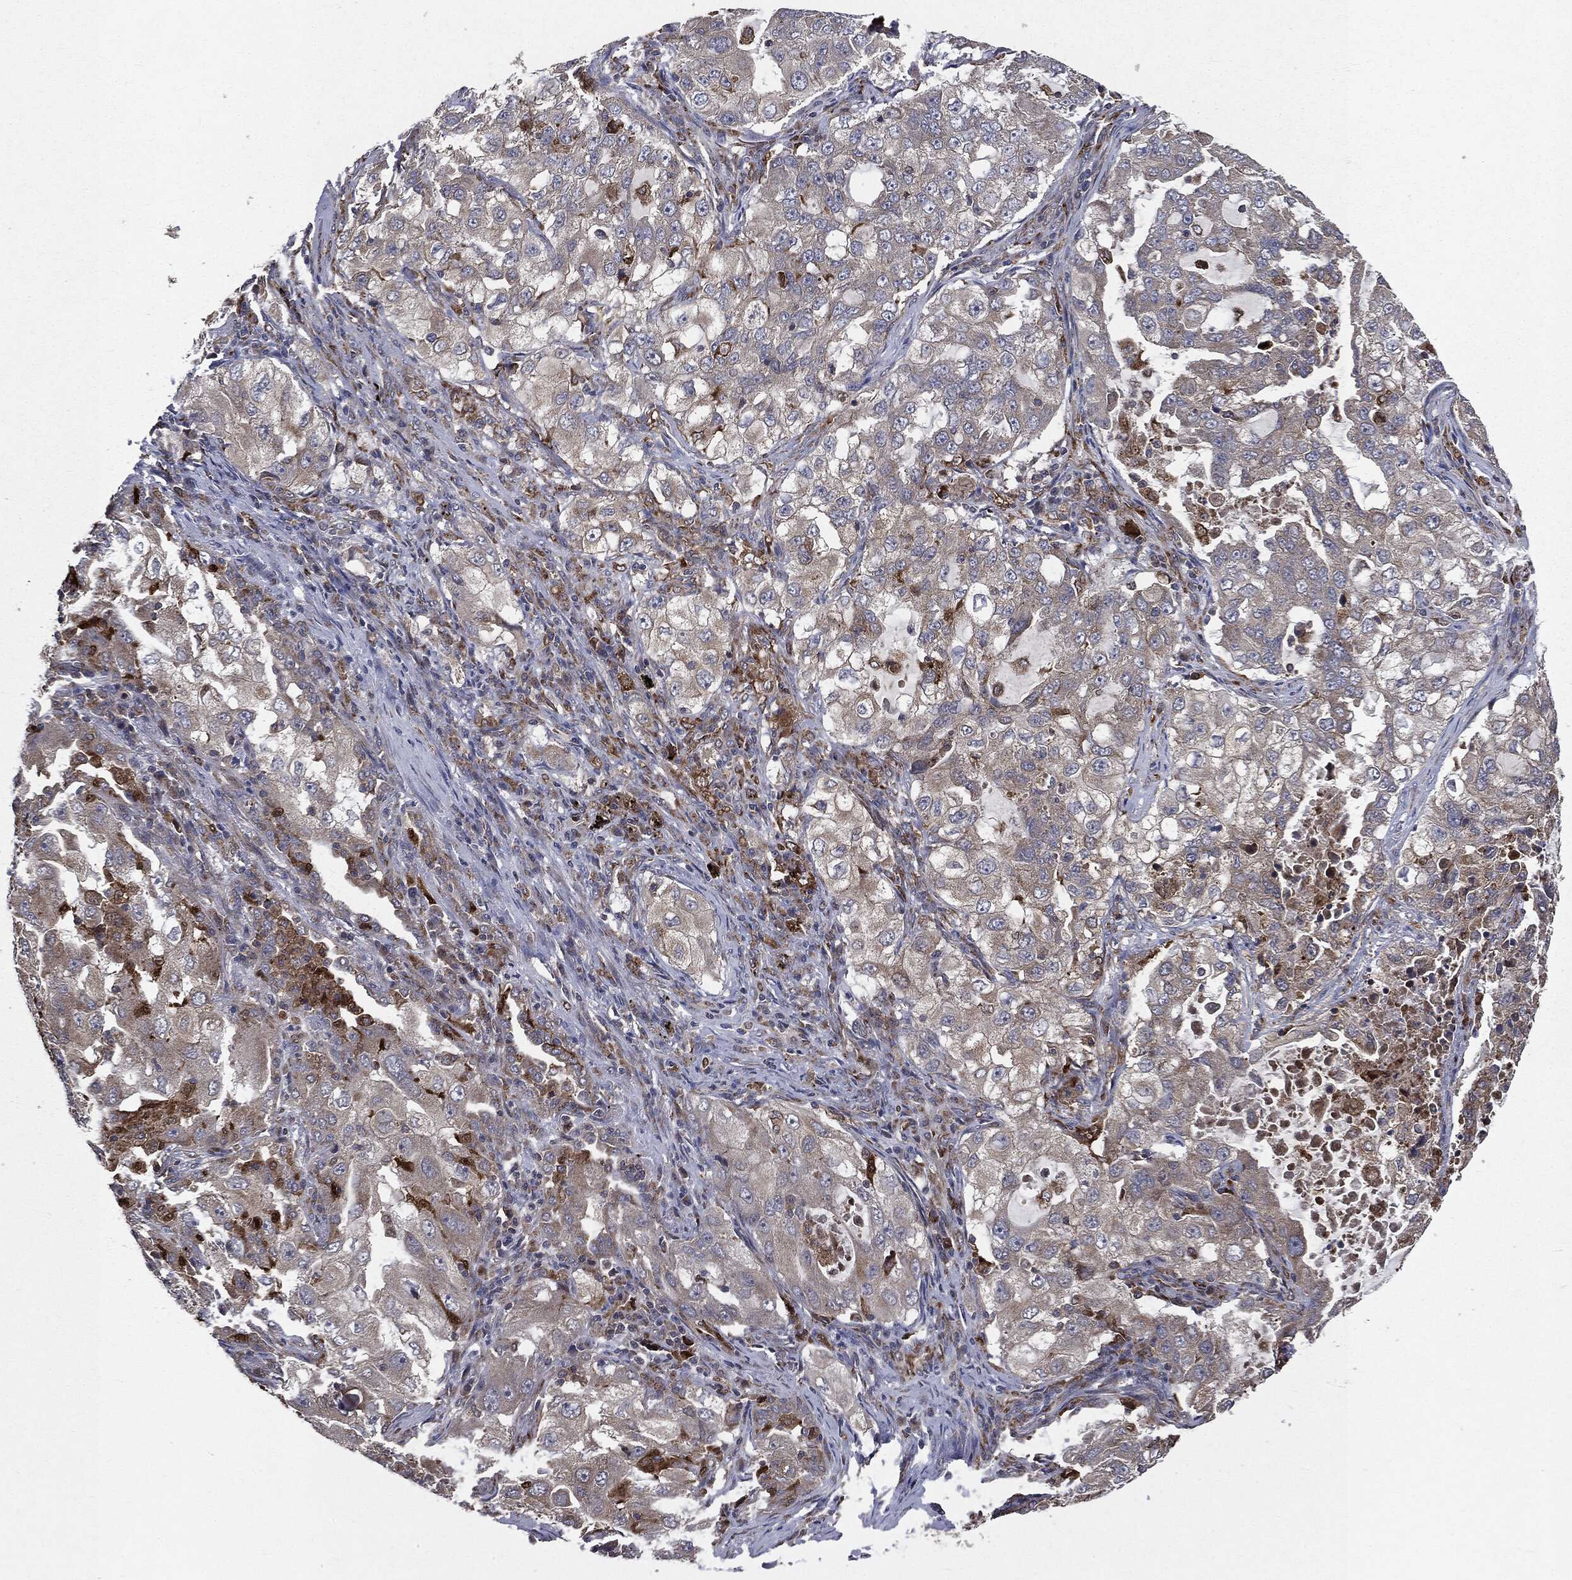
{"staining": {"intensity": "weak", "quantity": "<25%", "location": "cytoplasmic/membranous"}, "tissue": "lung cancer", "cell_type": "Tumor cells", "image_type": "cancer", "snomed": [{"axis": "morphology", "description": "Adenocarcinoma, NOS"}, {"axis": "topography", "description": "Lung"}], "caption": "Human lung cancer (adenocarcinoma) stained for a protein using immunohistochemistry (IHC) displays no positivity in tumor cells.", "gene": "PLOD3", "patient": {"sex": "female", "age": 61}}